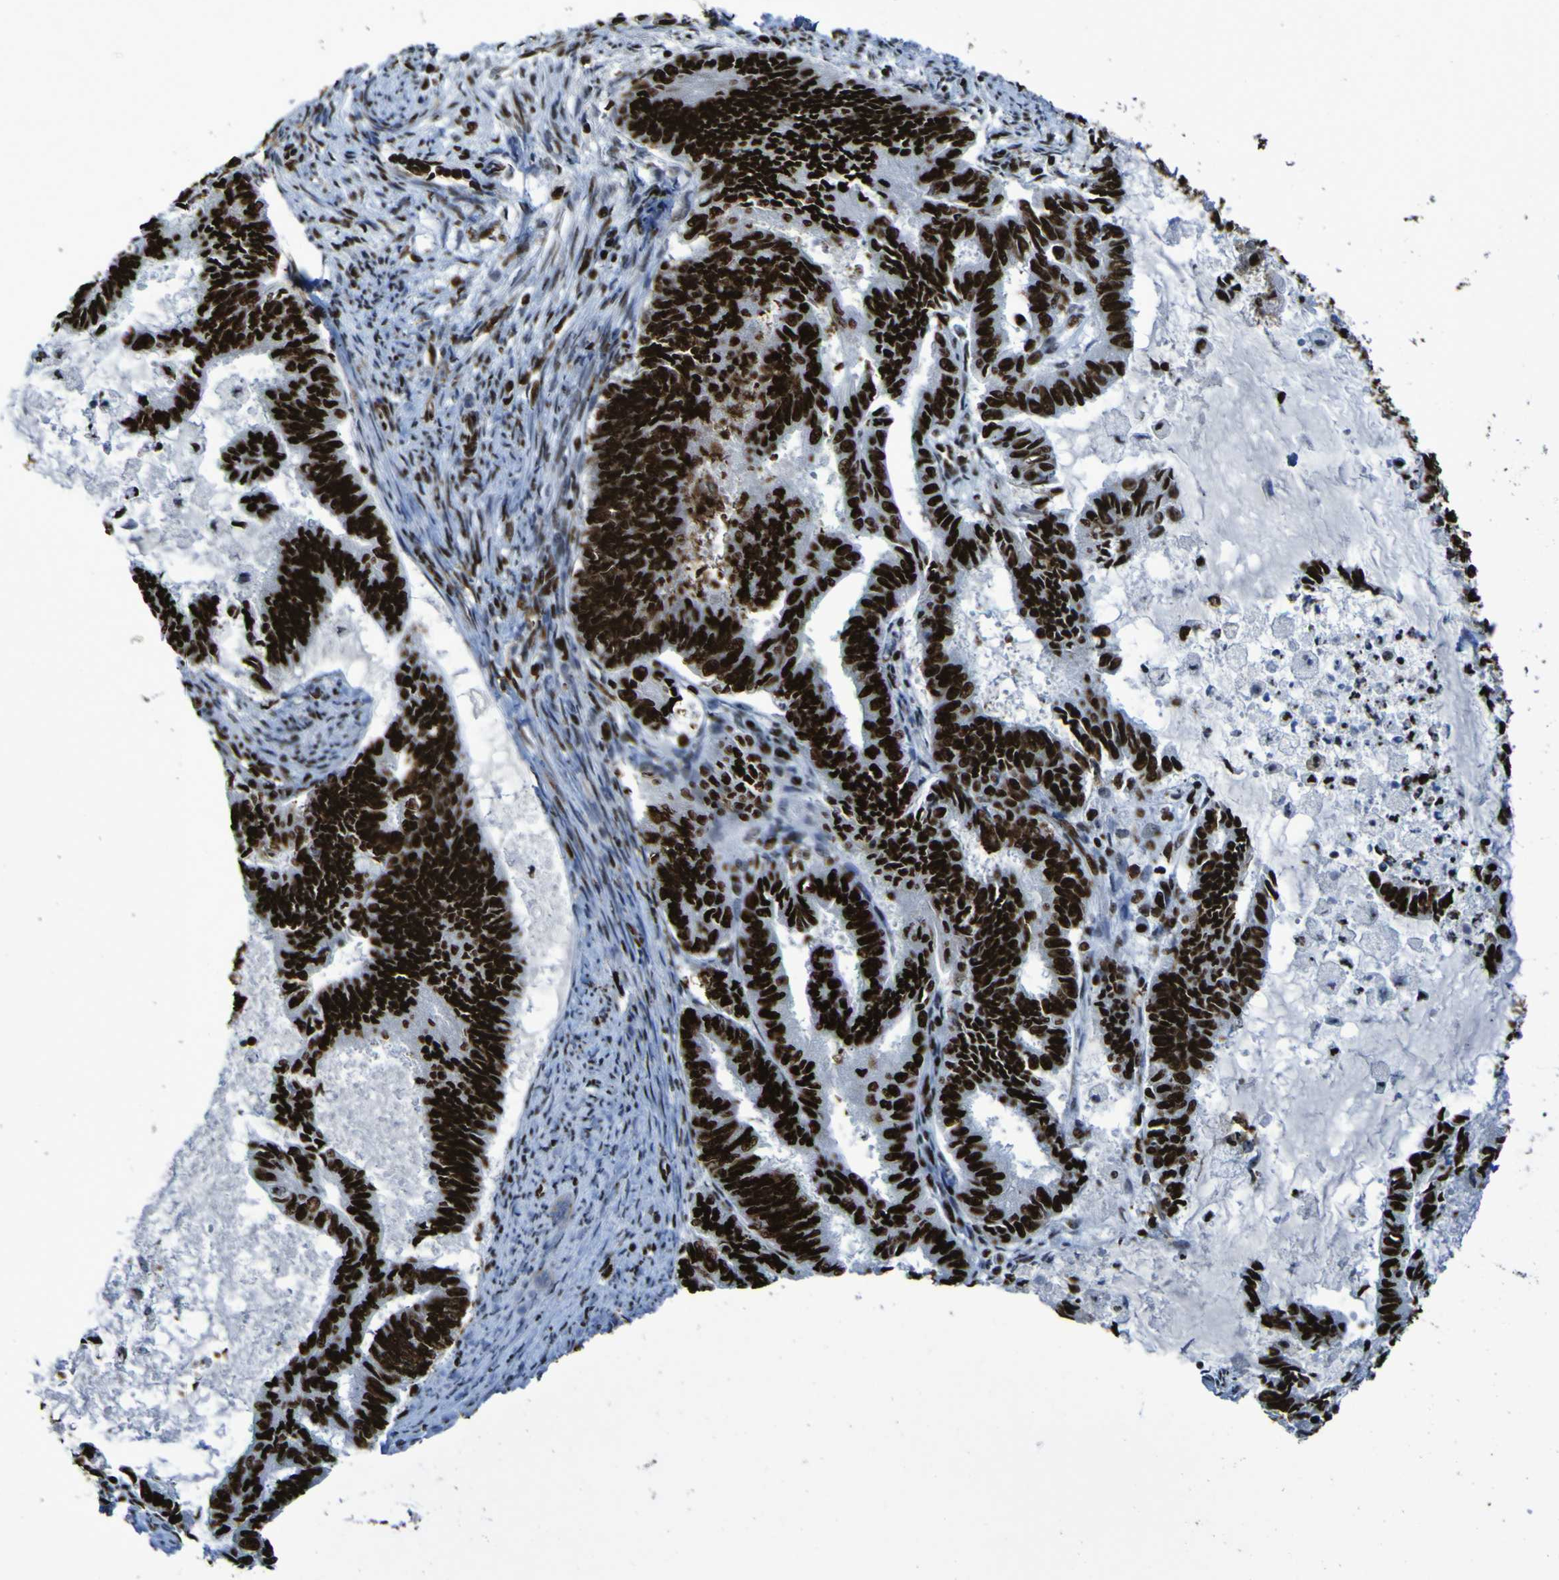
{"staining": {"intensity": "strong", "quantity": ">75%", "location": "nuclear"}, "tissue": "endometrial cancer", "cell_type": "Tumor cells", "image_type": "cancer", "snomed": [{"axis": "morphology", "description": "Adenocarcinoma, NOS"}, {"axis": "topography", "description": "Endometrium"}], "caption": "A high-resolution photomicrograph shows IHC staining of endometrial cancer, which demonstrates strong nuclear staining in about >75% of tumor cells.", "gene": "NPM1", "patient": {"sex": "female", "age": 86}}